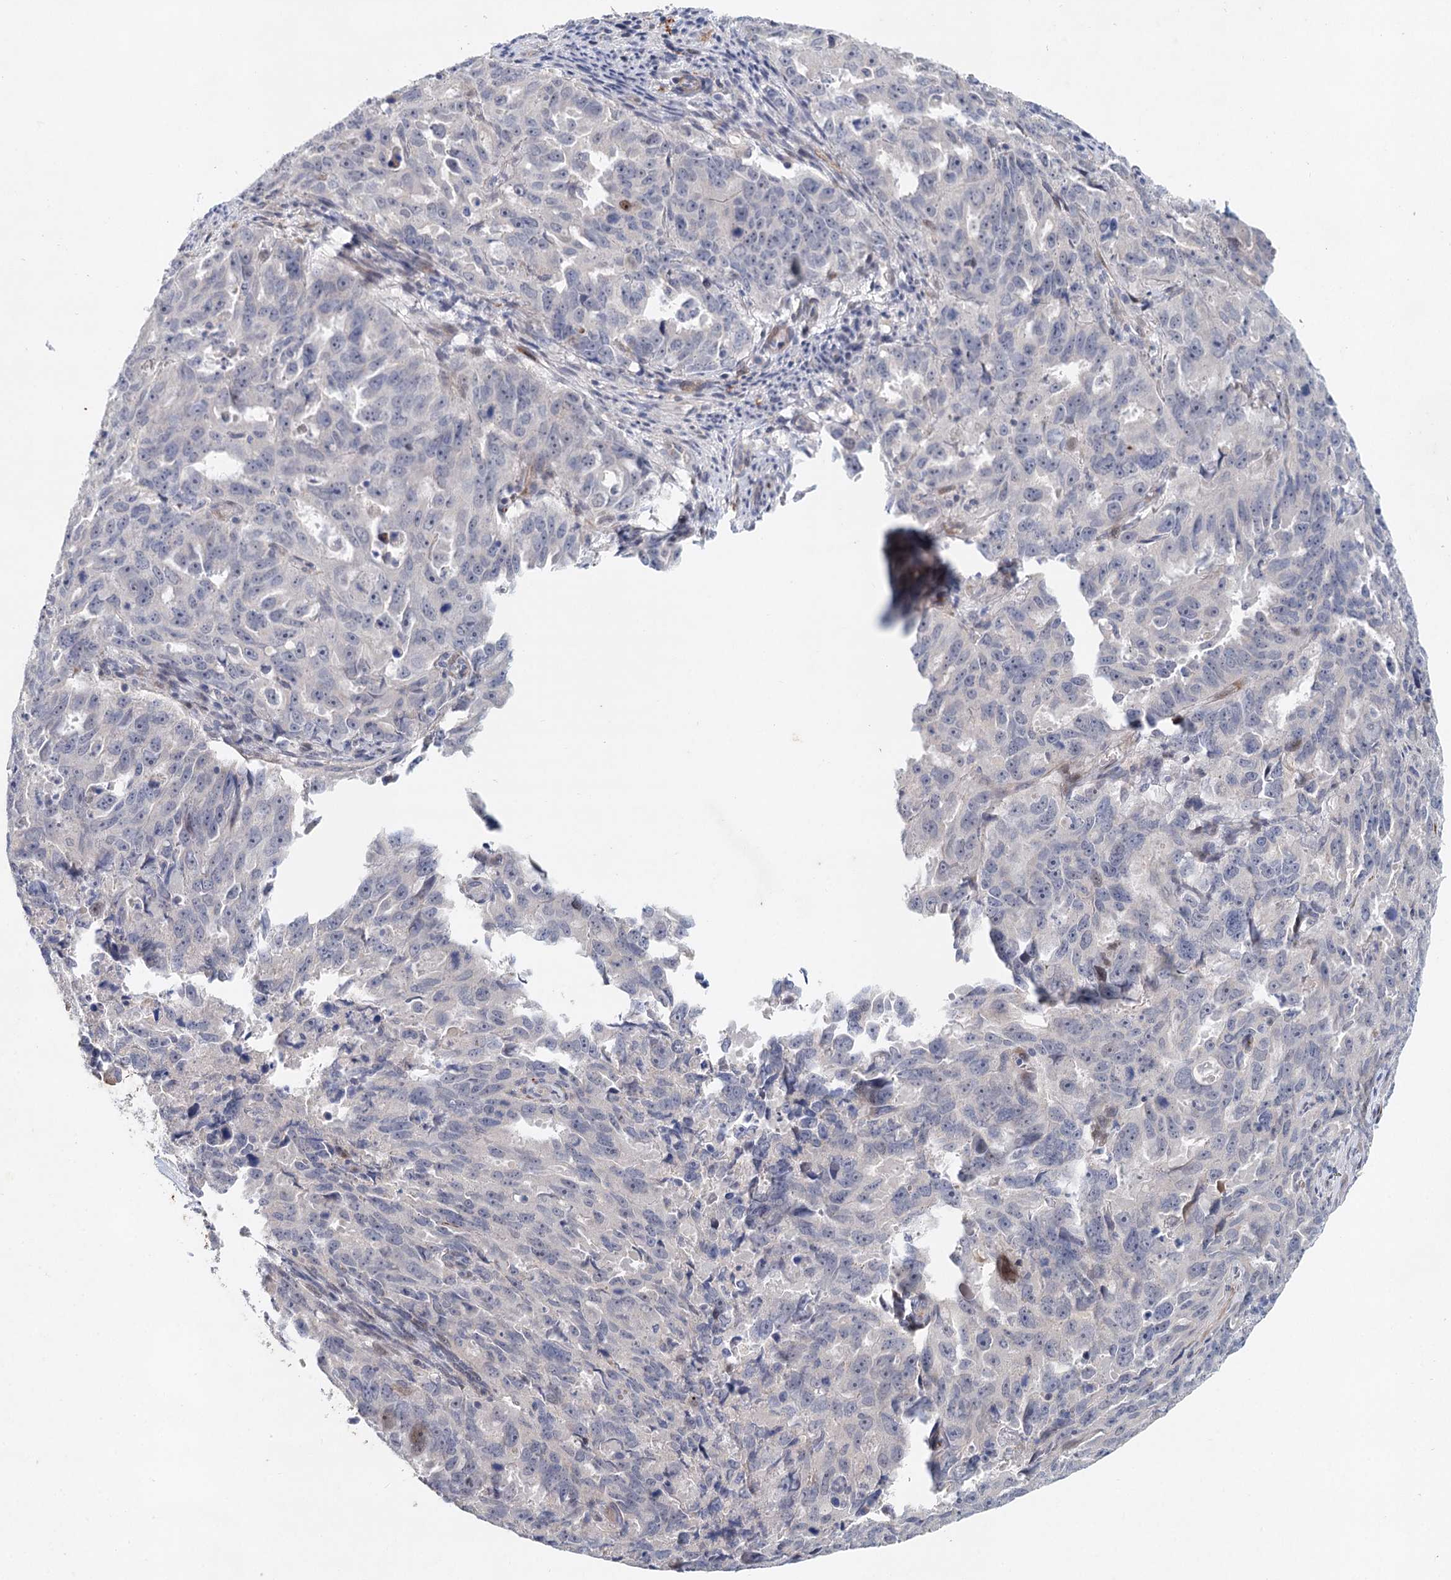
{"staining": {"intensity": "negative", "quantity": "none", "location": "none"}, "tissue": "endometrial cancer", "cell_type": "Tumor cells", "image_type": "cancer", "snomed": [{"axis": "morphology", "description": "Adenocarcinoma, NOS"}, {"axis": "topography", "description": "Endometrium"}], "caption": "This photomicrograph is of endometrial cancer (adenocarcinoma) stained with immunohistochemistry to label a protein in brown with the nuclei are counter-stained blue. There is no staining in tumor cells. The staining is performed using DAB brown chromogen with nuclei counter-stained in using hematoxylin.", "gene": "SLC19A3", "patient": {"sex": "female", "age": 65}}